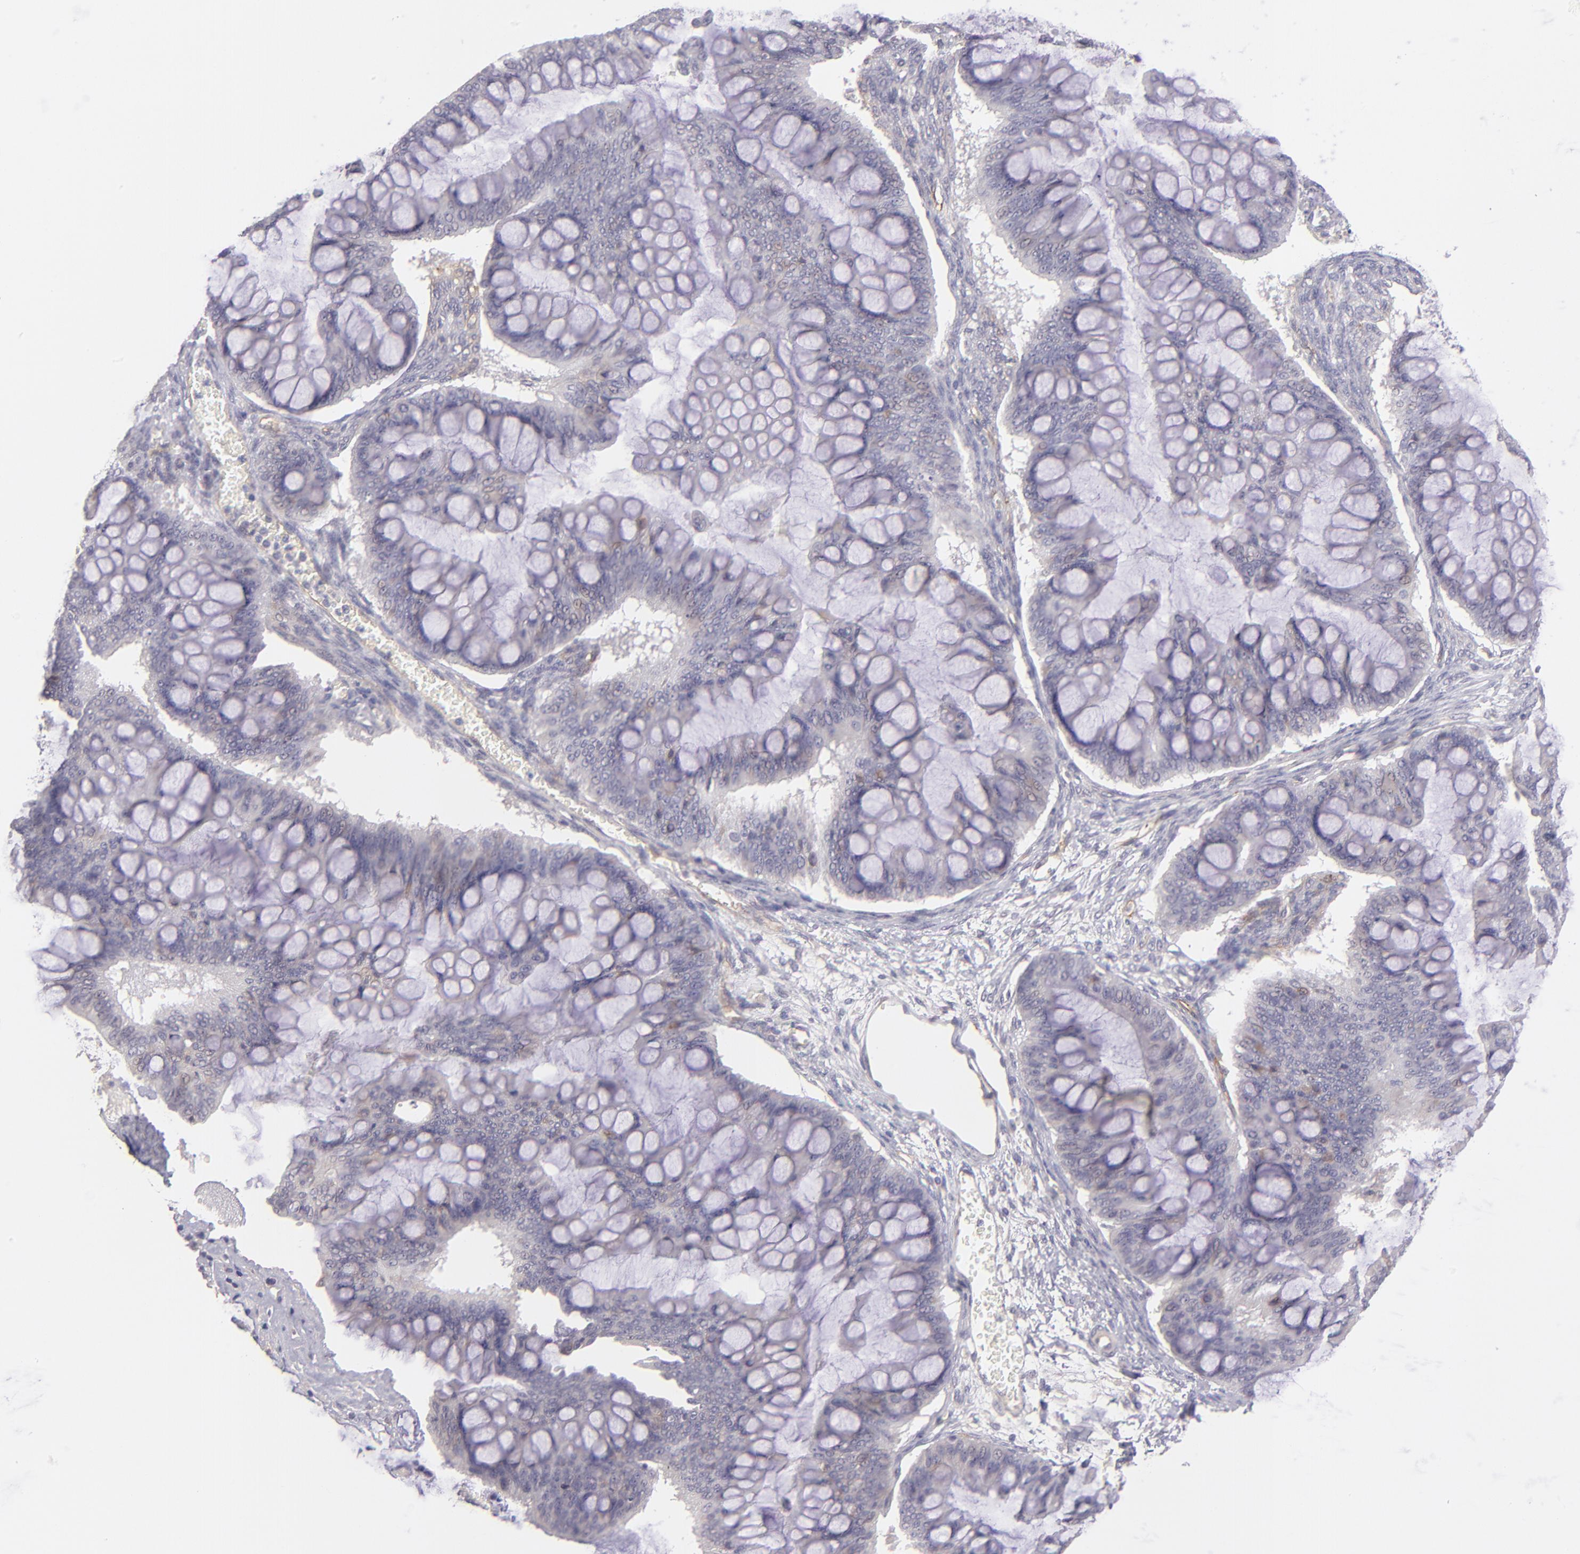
{"staining": {"intensity": "weak", "quantity": "<25%", "location": "cytoplasmic/membranous"}, "tissue": "ovarian cancer", "cell_type": "Tumor cells", "image_type": "cancer", "snomed": [{"axis": "morphology", "description": "Cystadenocarcinoma, mucinous, NOS"}, {"axis": "topography", "description": "Ovary"}], "caption": "Immunohistochemistry histopathology image of neoplastic tissue: human ovarian cancer stained with DAB (3,3'-diaminobenzidine) exhibits no significant protein positivity in tumor cells.", "gene": "THBD", "patient": {"sex": "female", "age": 73}}